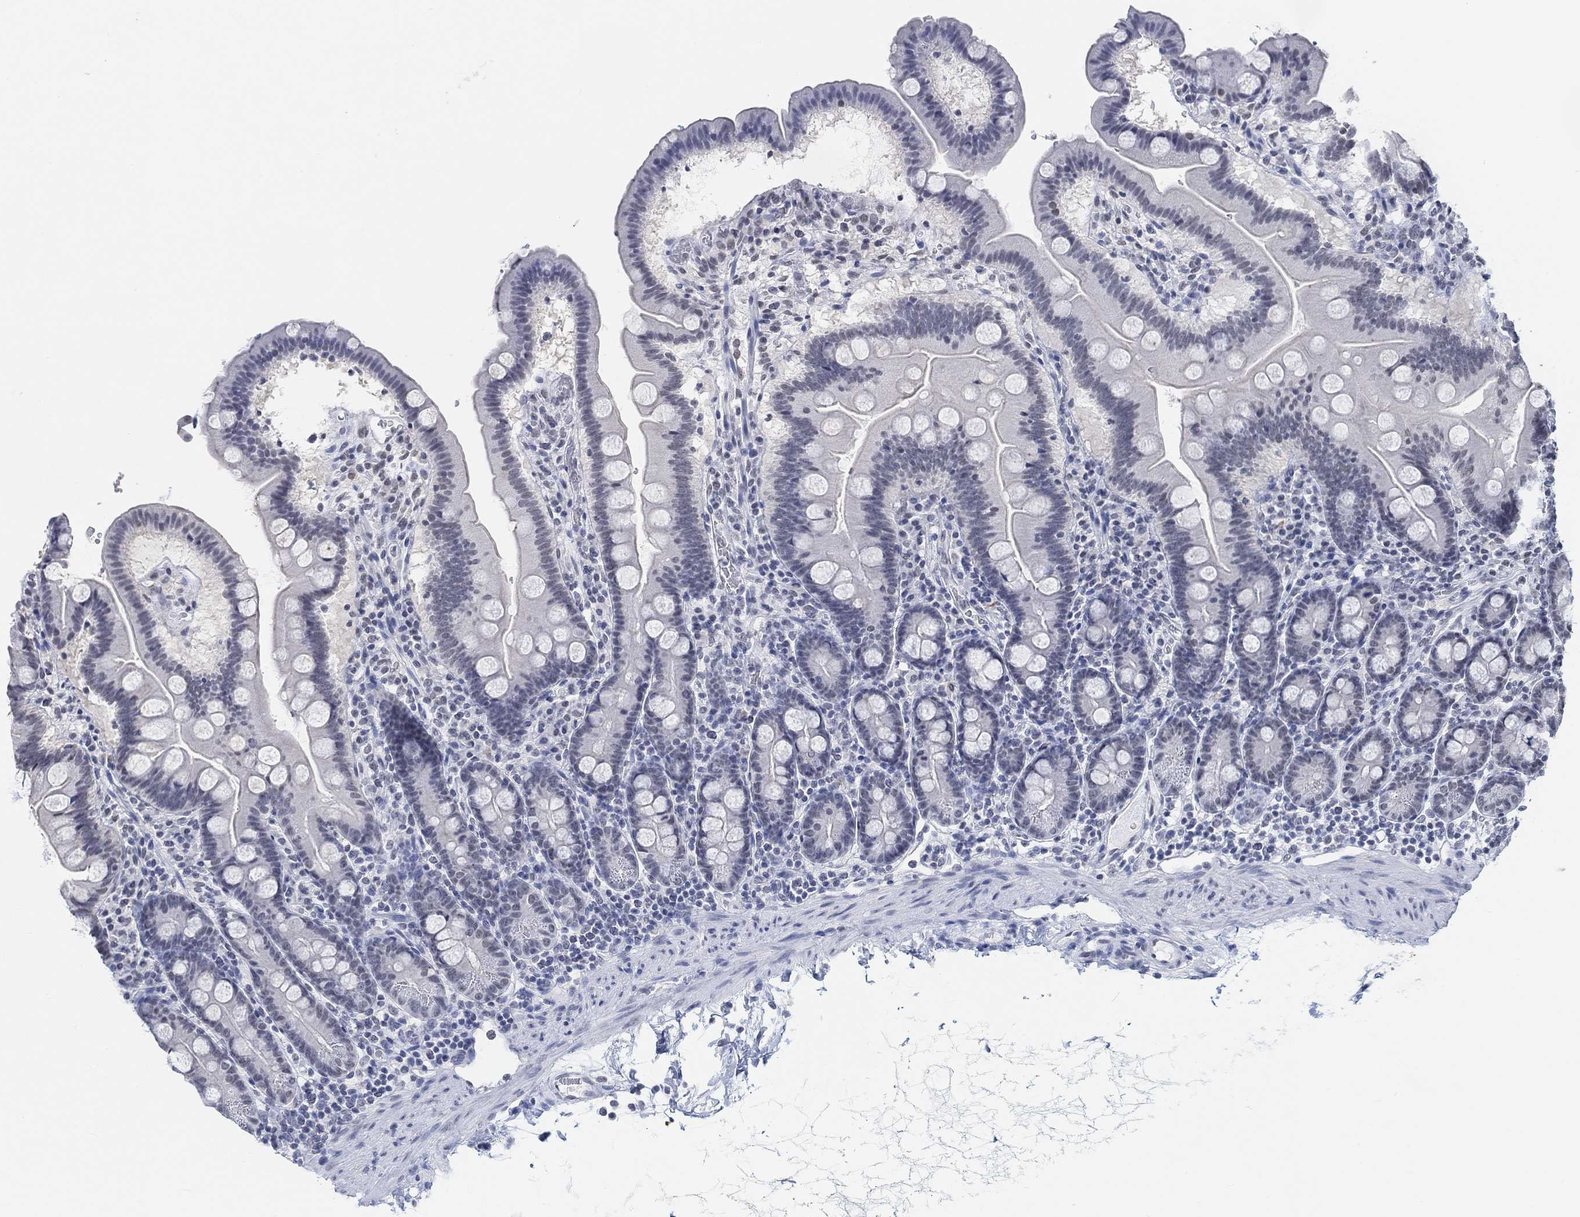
{"staining": {"intensity": "negative", "quantity": "none", "location": "none"}, "tissue": "duodenum", "cell_type": "Glandular cells", "image_type": "normal", "snomed": [{"axis": "morphology", "description": "Normal tissue, NOS"}, {"axis": "topography", "description": "Duodenum"}], "caption": "An image of human duodenum is negative for staining in glandular cells. (DAB immunohistochemistry, high magnification).", "gene": "PURG", "patient": {"sex": "male", "age": 59}}